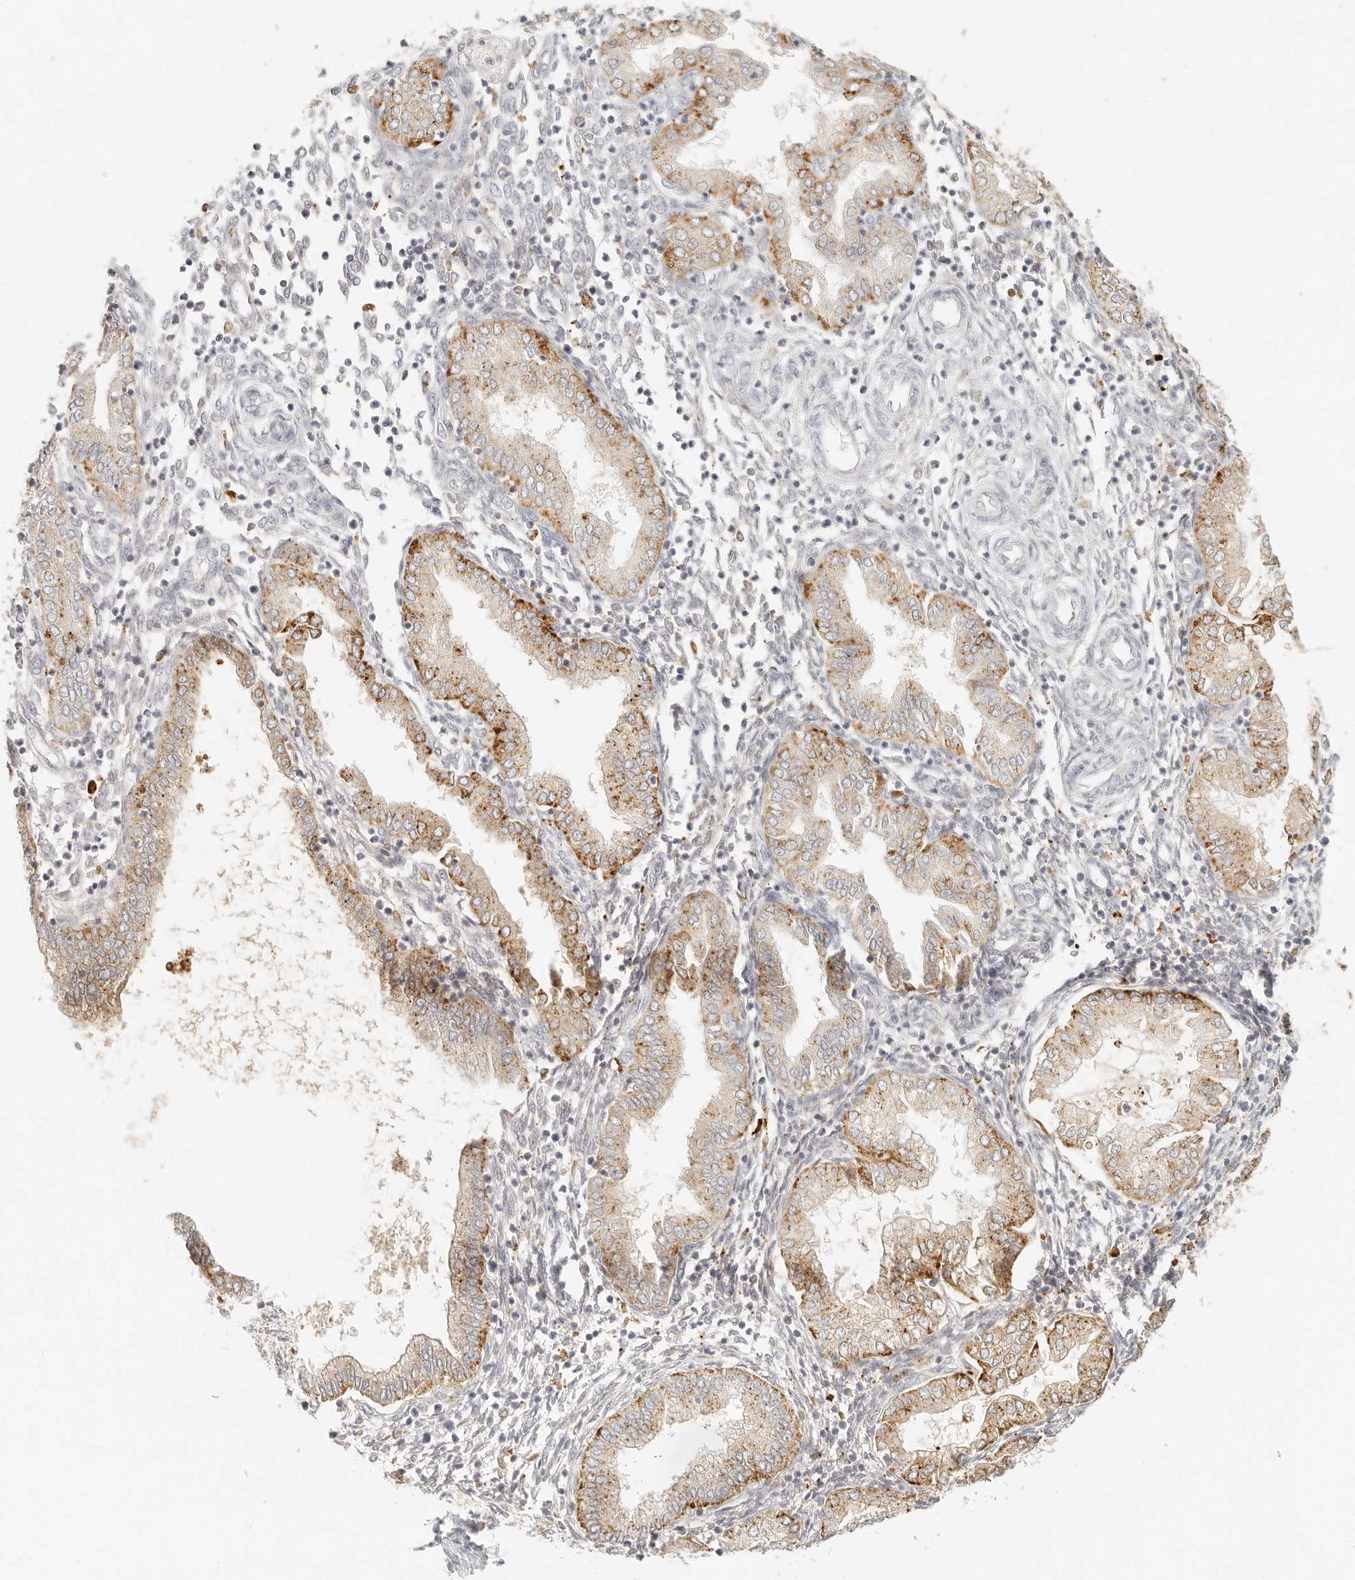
{"staining": {"intensity": "negative", "quantity": "none", "location": "none"}, "tissue": "endometrium", "cell_type": "Cells in endometrial stroma", "image_type": "normal", "snomed": [{"axis": "morphology", "description": "Normal tissue, NOS"}, {"axis": "topography", "description": "Endometrium"}], "caption": "IHC image of benign endometrium: human endometrium stained with DAB (3,3'-diaminobenzidine) displays no significant protein expression in cells in endometrial stroma. (Stains: DAB immunohistochemistry (IHC) with hematoxylin counter stain, Microscopy: brightfield microscopy at high magnification).", "gene": "RNASET2", "patient": {"sex": "female", "age": 53}}